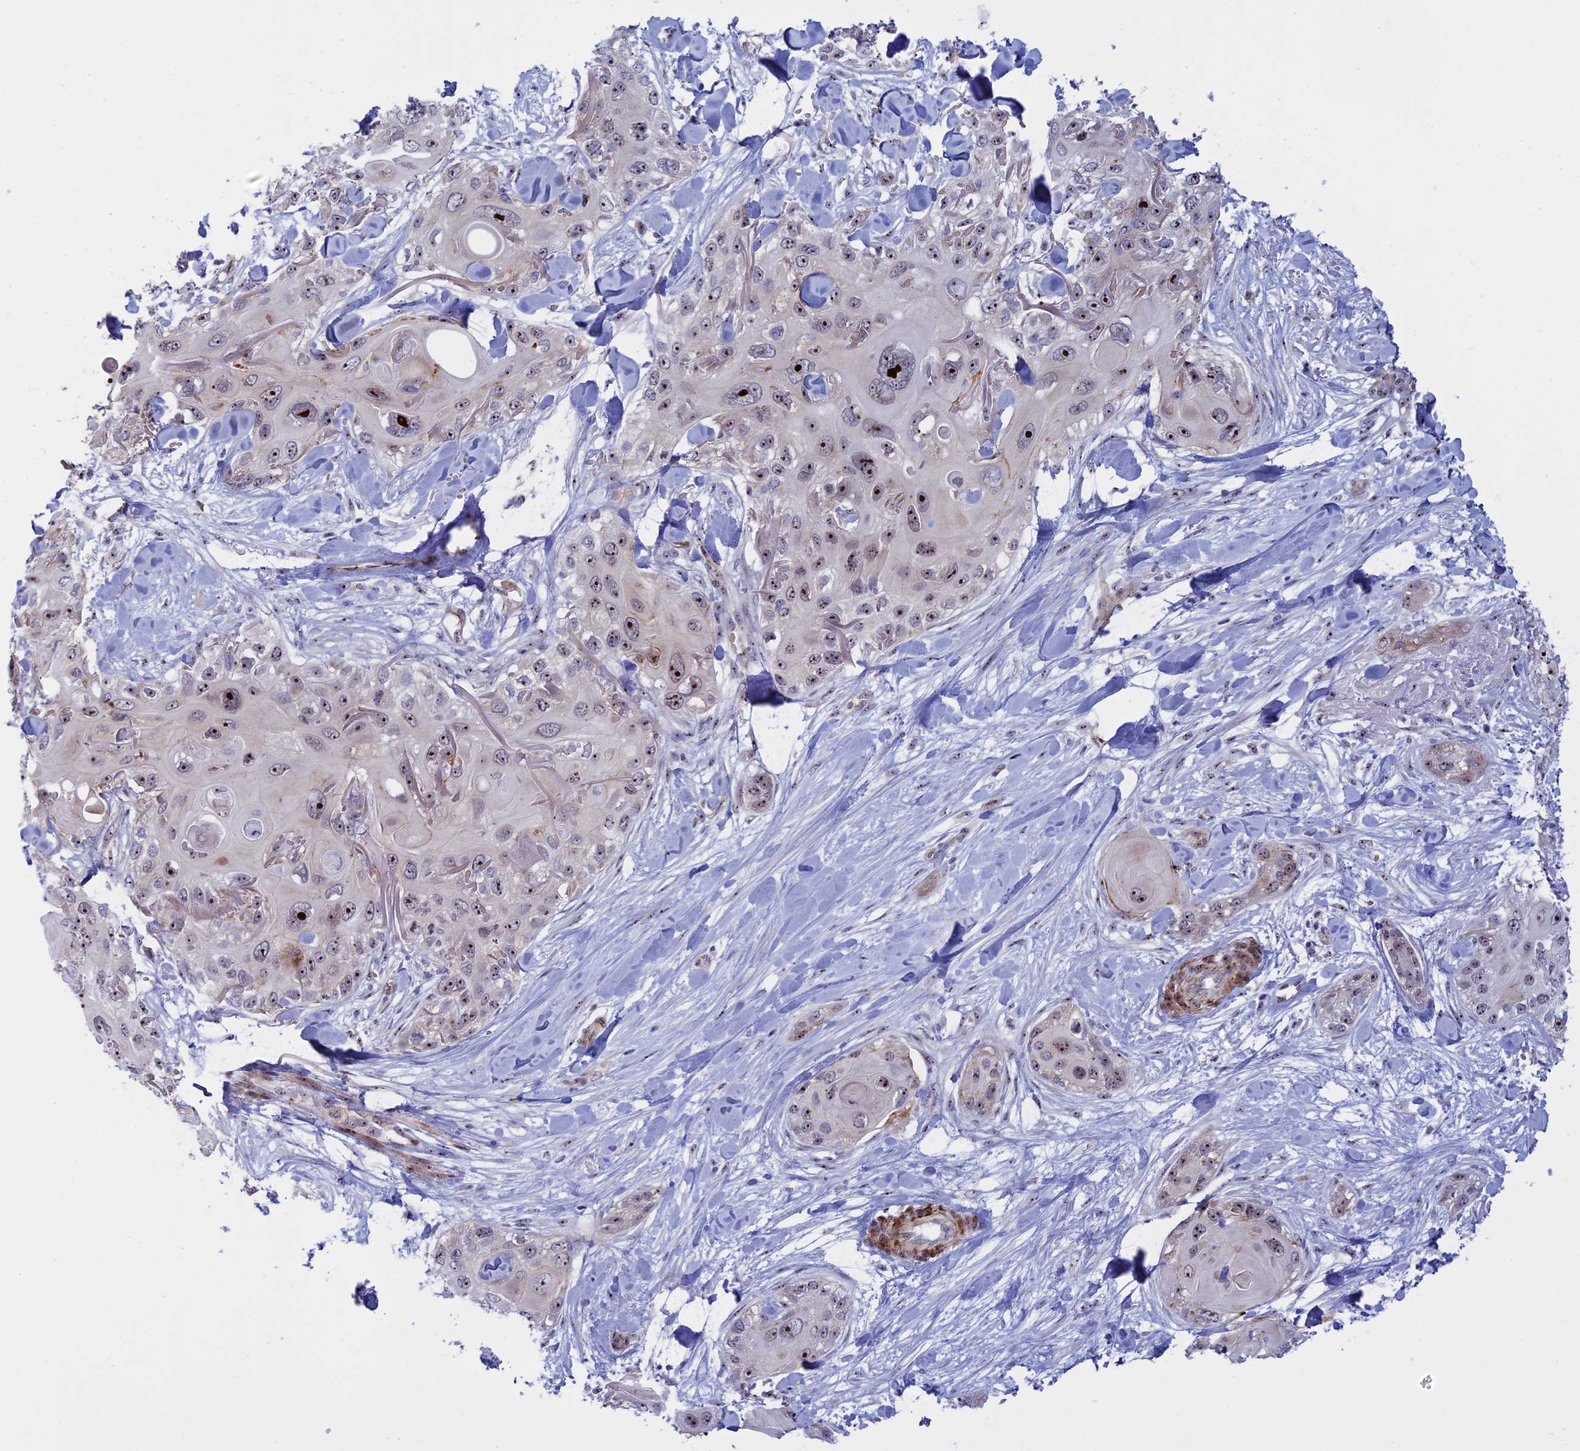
{"staining": {"intensity": "moderate", "quantity": ">75%", "location": "nuclear"}, "tissue": "skin cancer", "cell_type": "Tumor cells", "image_type": "cancer", "snomed": [{"axis": "morphology", "description": "Normal tissue, NOS"}, {"axis": "morphology", "description": "Squamous cell carcinoma, NOS"}, {"axis": "topography", "description": "Skin"}], "caption": "High-power microscopy captured an IHC photomicrograph of squamous cell carcinoma (skin), revealing moderate nuclear positivity in about >75% of tumor cells. Immunohistochemistry stains the protein in brown and the nuclei are stained blue.", "gene": "DBNDD1", "patient": {"sex": "male", "age": 72}}